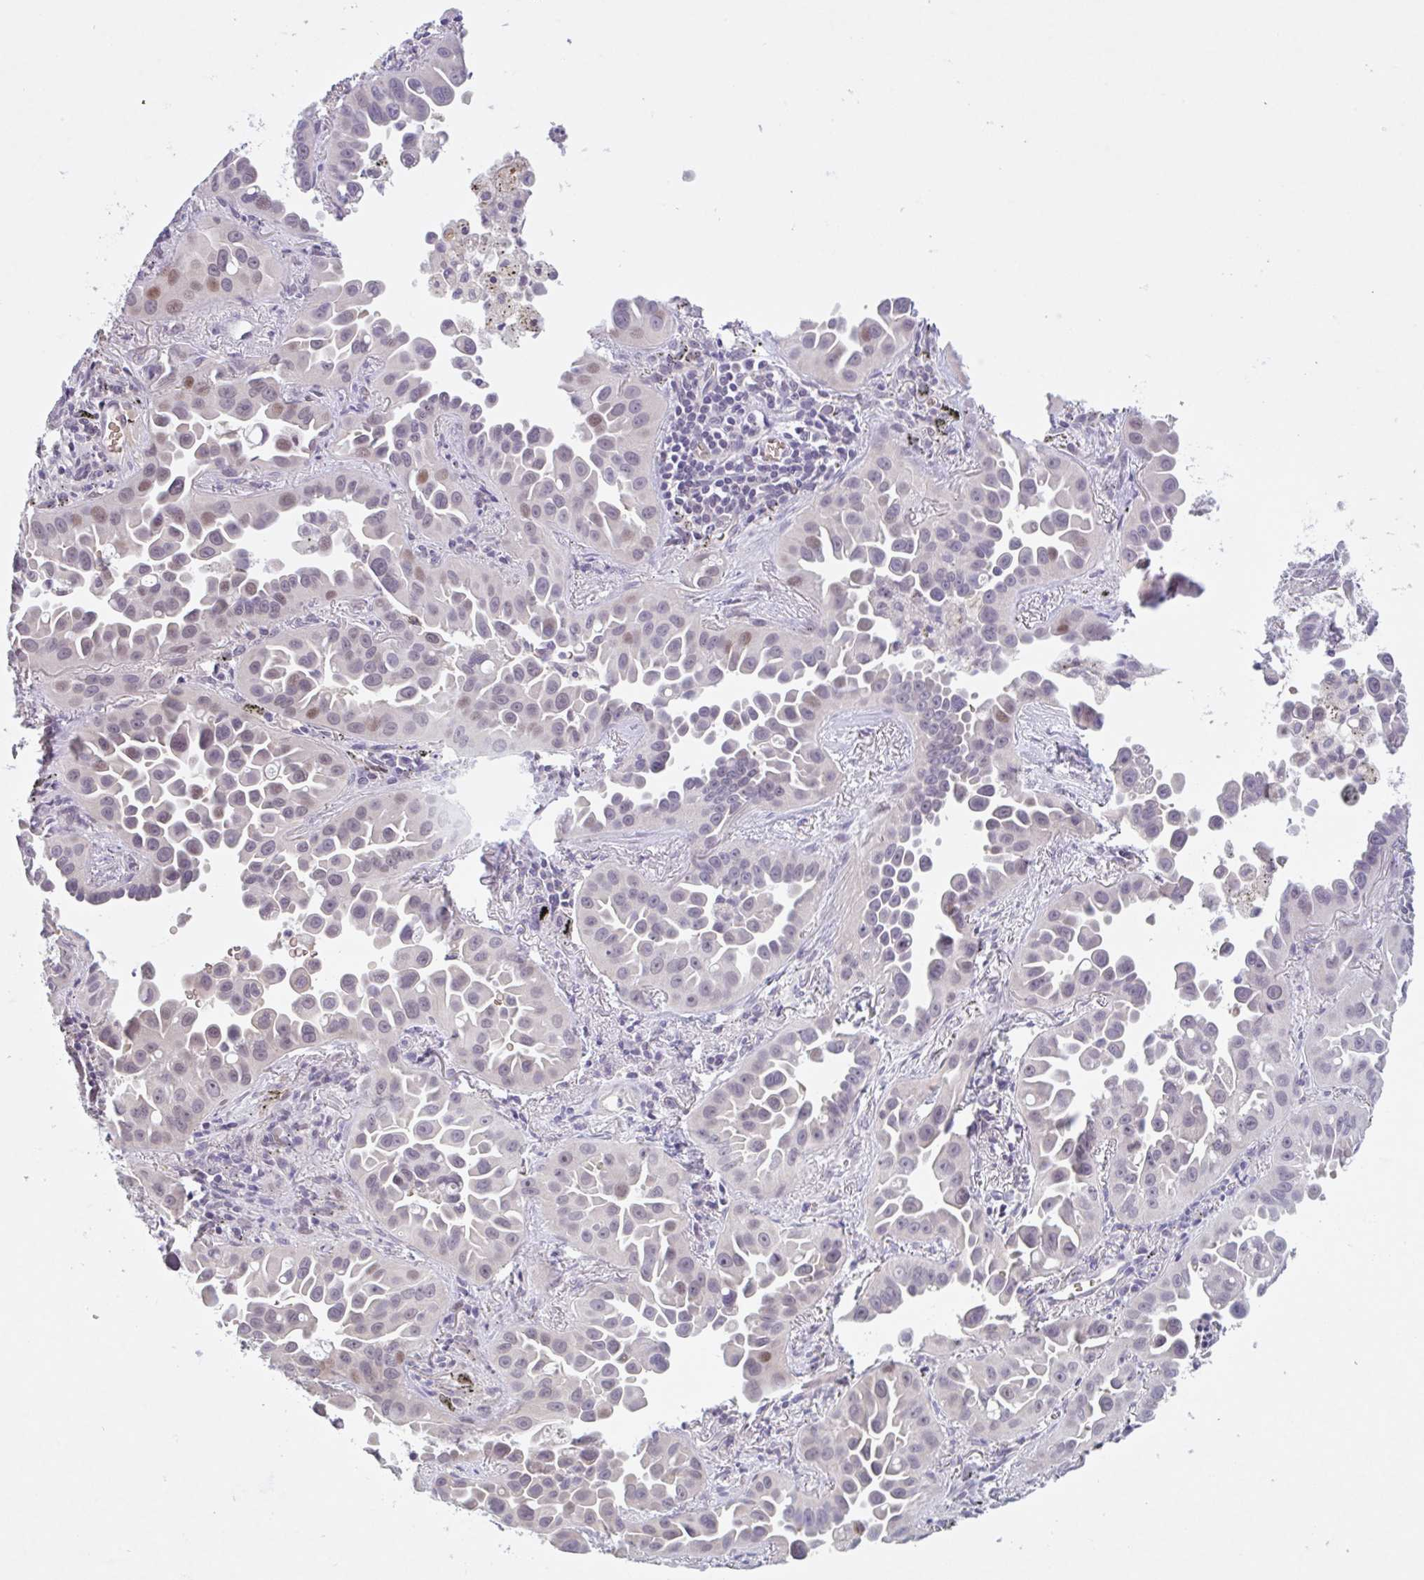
{"staining": {"intensity": "weak", "quantity": "<25%", "location": "nuclear"}, "tissue": "lung cancer", "cell_type": "Tumor cells", "image_type": "cancer", "snomed": [{"axis": "morphology", "description": "Adenocarcinoma, NOS"}, {"axis": "topography", "description": "Lung"}], "caption": "IHC histopathology image of human lung cancer (adenocarcinoma) stained for a protein (brown), which displays no expression in tumor cells. Brightfield microscopy of IHC stained with DAB (brown) and hematoxylin (blue), captured at high magnification.", "gene": "RHAG", "patient": {"sex": "male", "age": 68}}